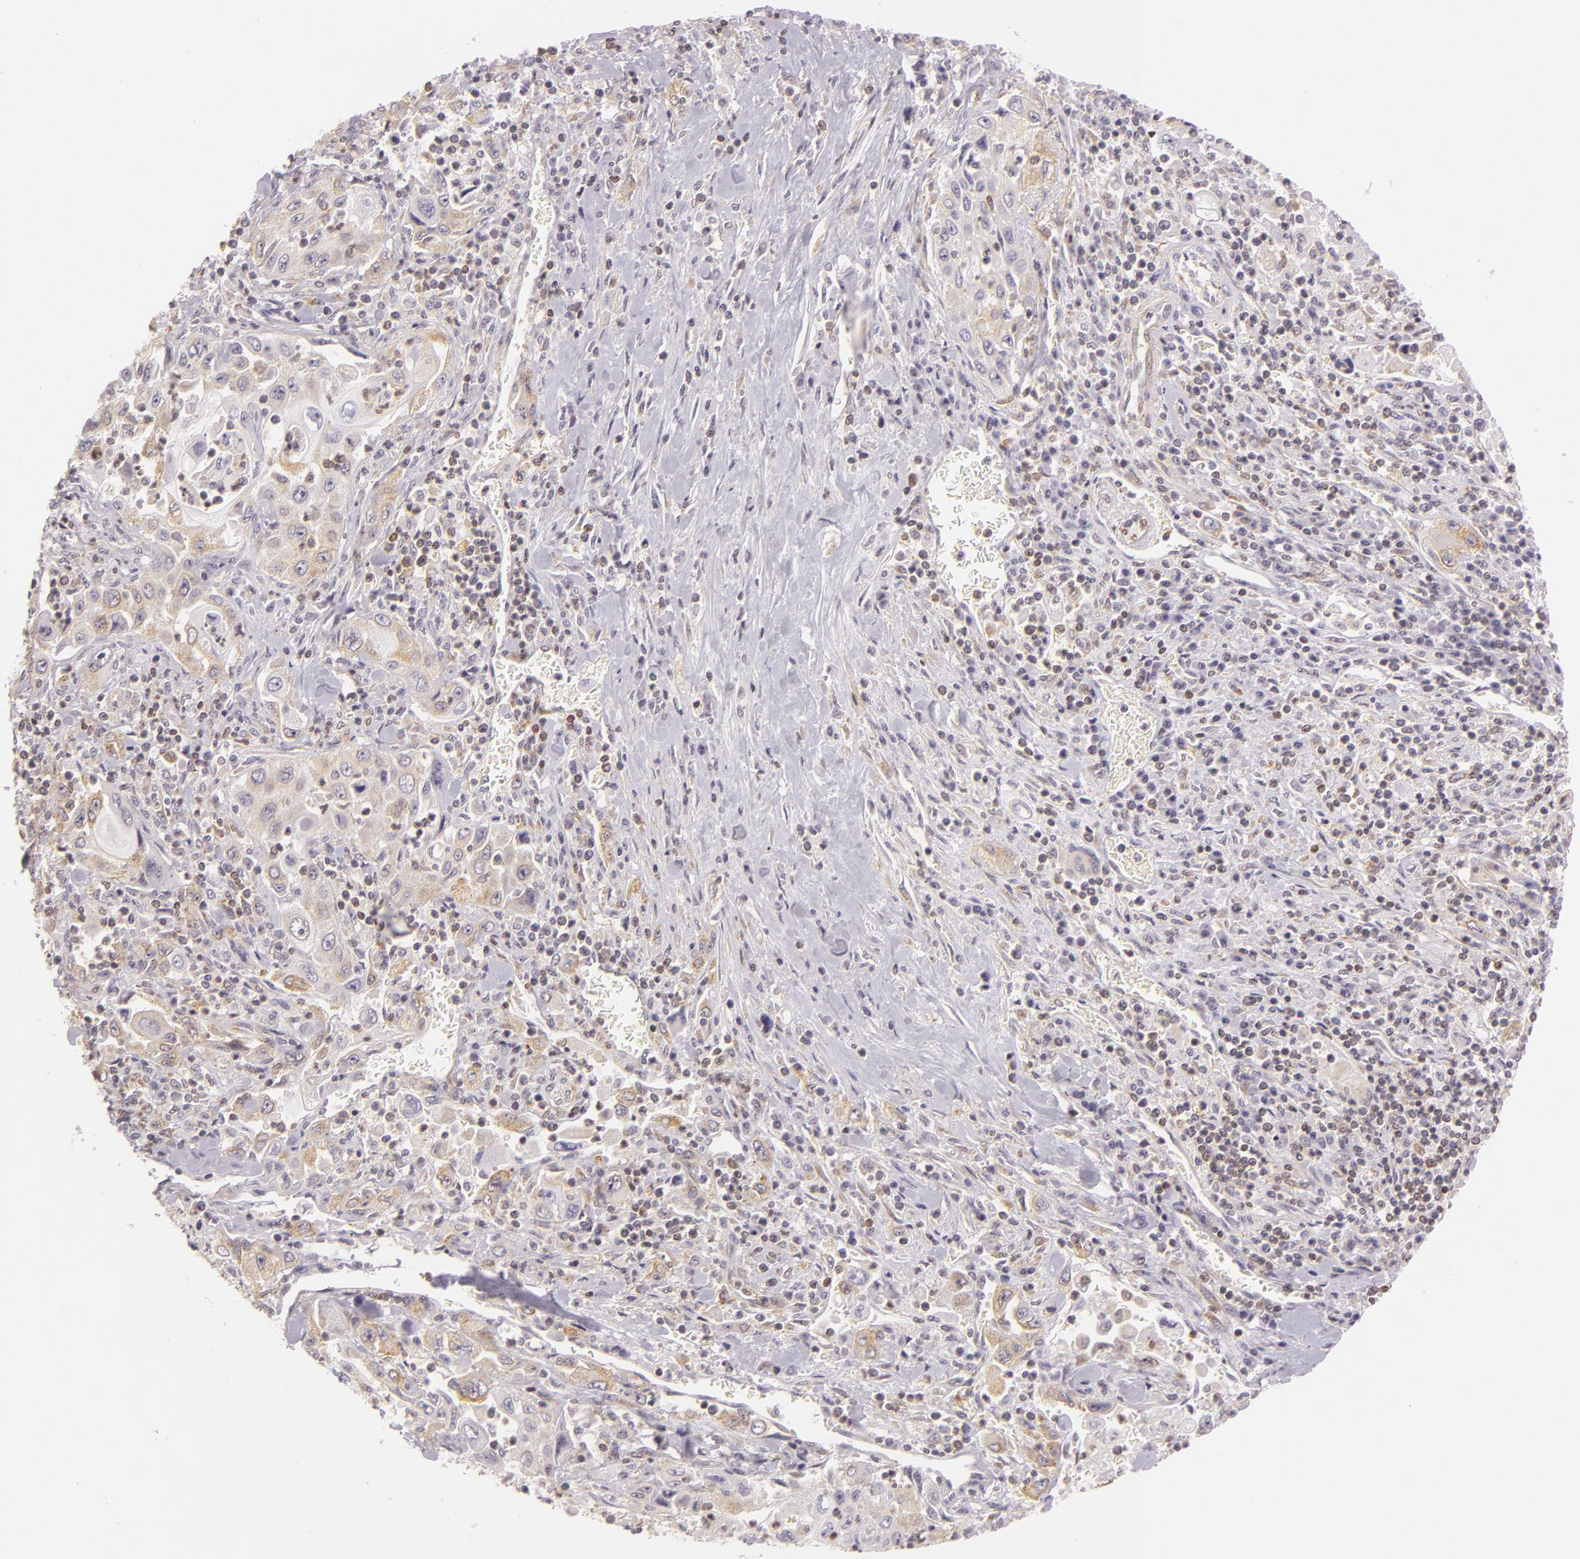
{"staining": {"intensity": "weak", "quantity": "<25%", "location": "cytoplasmic/membranous"}, "tissue": "pancreatic cancer", "cell_type": "Tumor cells", "image_type": "cancer", "snomed": [{"axis": "morphology", "description": "Adenocarcinoma, NOS"}, {"axis": "topography", "description": "Pancreas"}], "caption": "A high-resolution photomicrograph shows immunohistochemistry (IHC) staining of adenocarcinoma (pancreatic), which shows no significant staining in tumor cells.", "gene": "IMPDH1", "patient": {"sex": "male", "age": 70}}